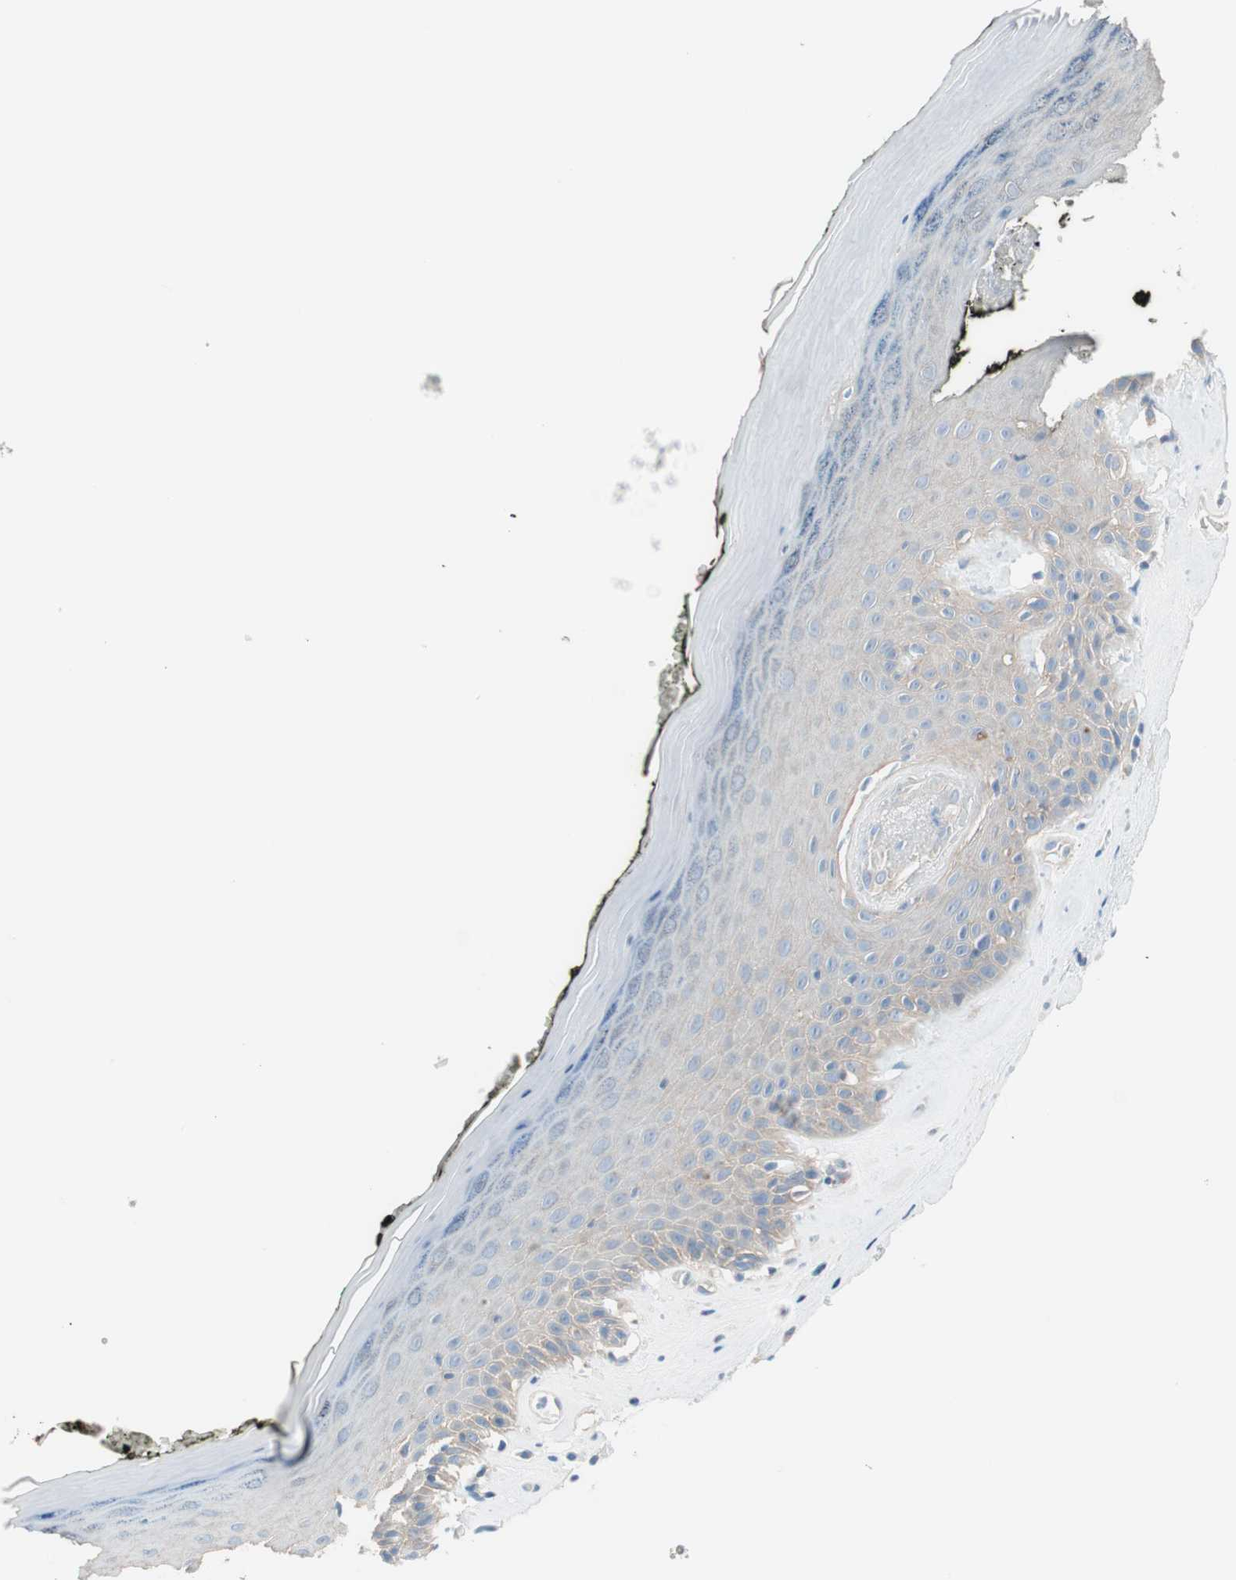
{"staining": {"intensity": "negative", "quantity": "none", "location": "none"}, "tissue": "skin", "cell_type": "Epidermal cells", "image_type": "normal", "snomed": [{"axis": "morphology", "description": "Normal tissue, NOS"}, {"axis": "morphology", "description": "Inflammation, NOS"}, {"axis": "topography", "description": "Vulva"}], "caption": "Epidermal cells show no significant protein staining in normal skin. (Brightfield microscopy of DAB (3,3'-diaminobenzidine) immunohistochemistry at high magnification).", "gene": "GLUL", "patient": {"sex": "female", "age": 84}}